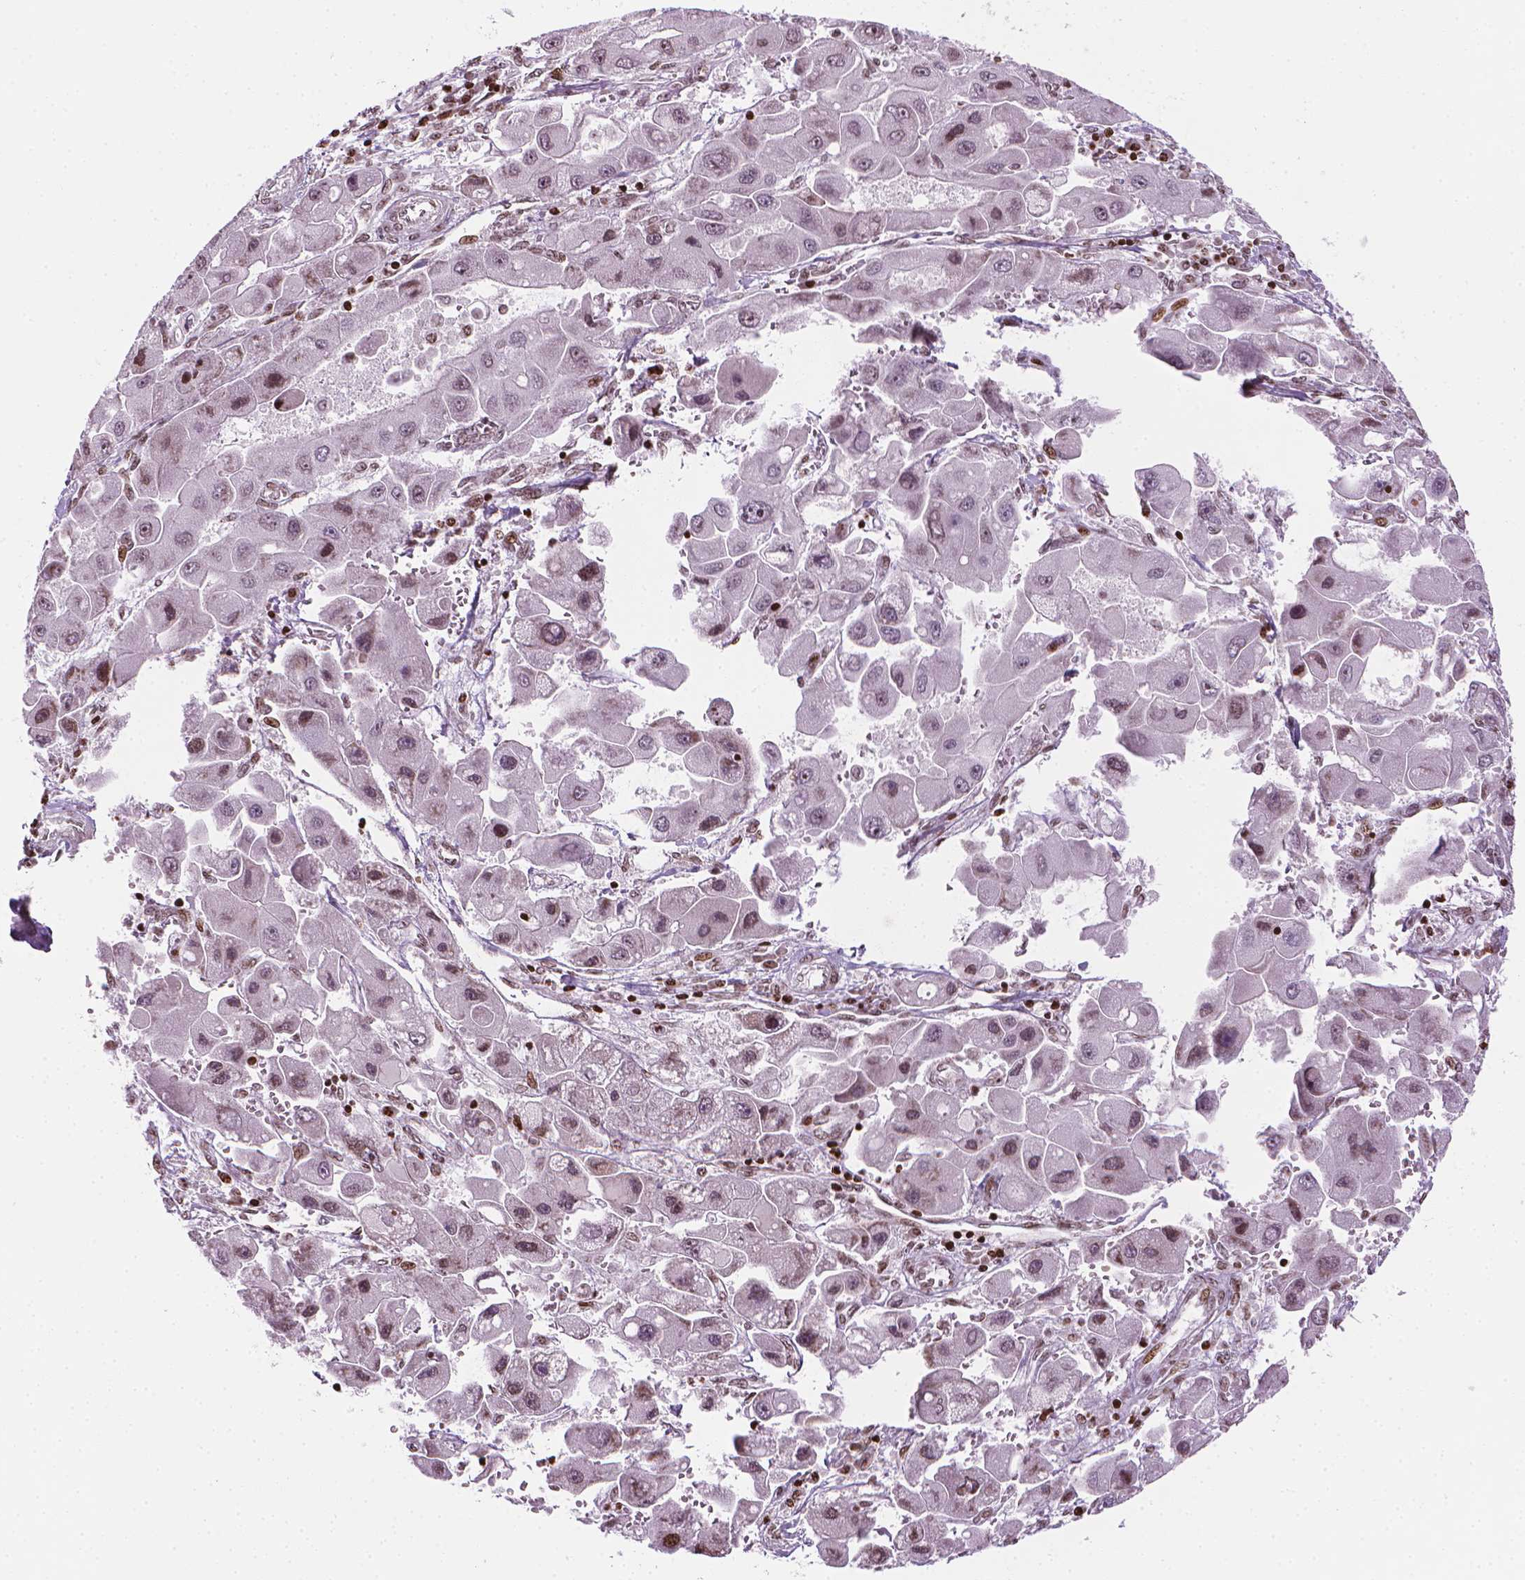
{"staining": {"intensity": "moderate", "quantity": "25%-75%", "location": "nuclear"}, "tissue": "liver cancer", "cell_type": "Tumor cells", "image_type": "cancer", "snomed": [{"axis": "morphology", "description": "Carcinoma, Hepatocellular, NOS"}, {"axis": "topography", "description": "Liver"}], "caption": "The histopathology image exhibits staining of liver cancer (hepatocellular carcinoma), revealing moderate nuclear protein expression (brown color) within tumor cells. The protein is shown in brown color, while the nuclei are stained blue.", "gene": "PIP4K2A", "patient": {"sex": "male", "age": 24}}